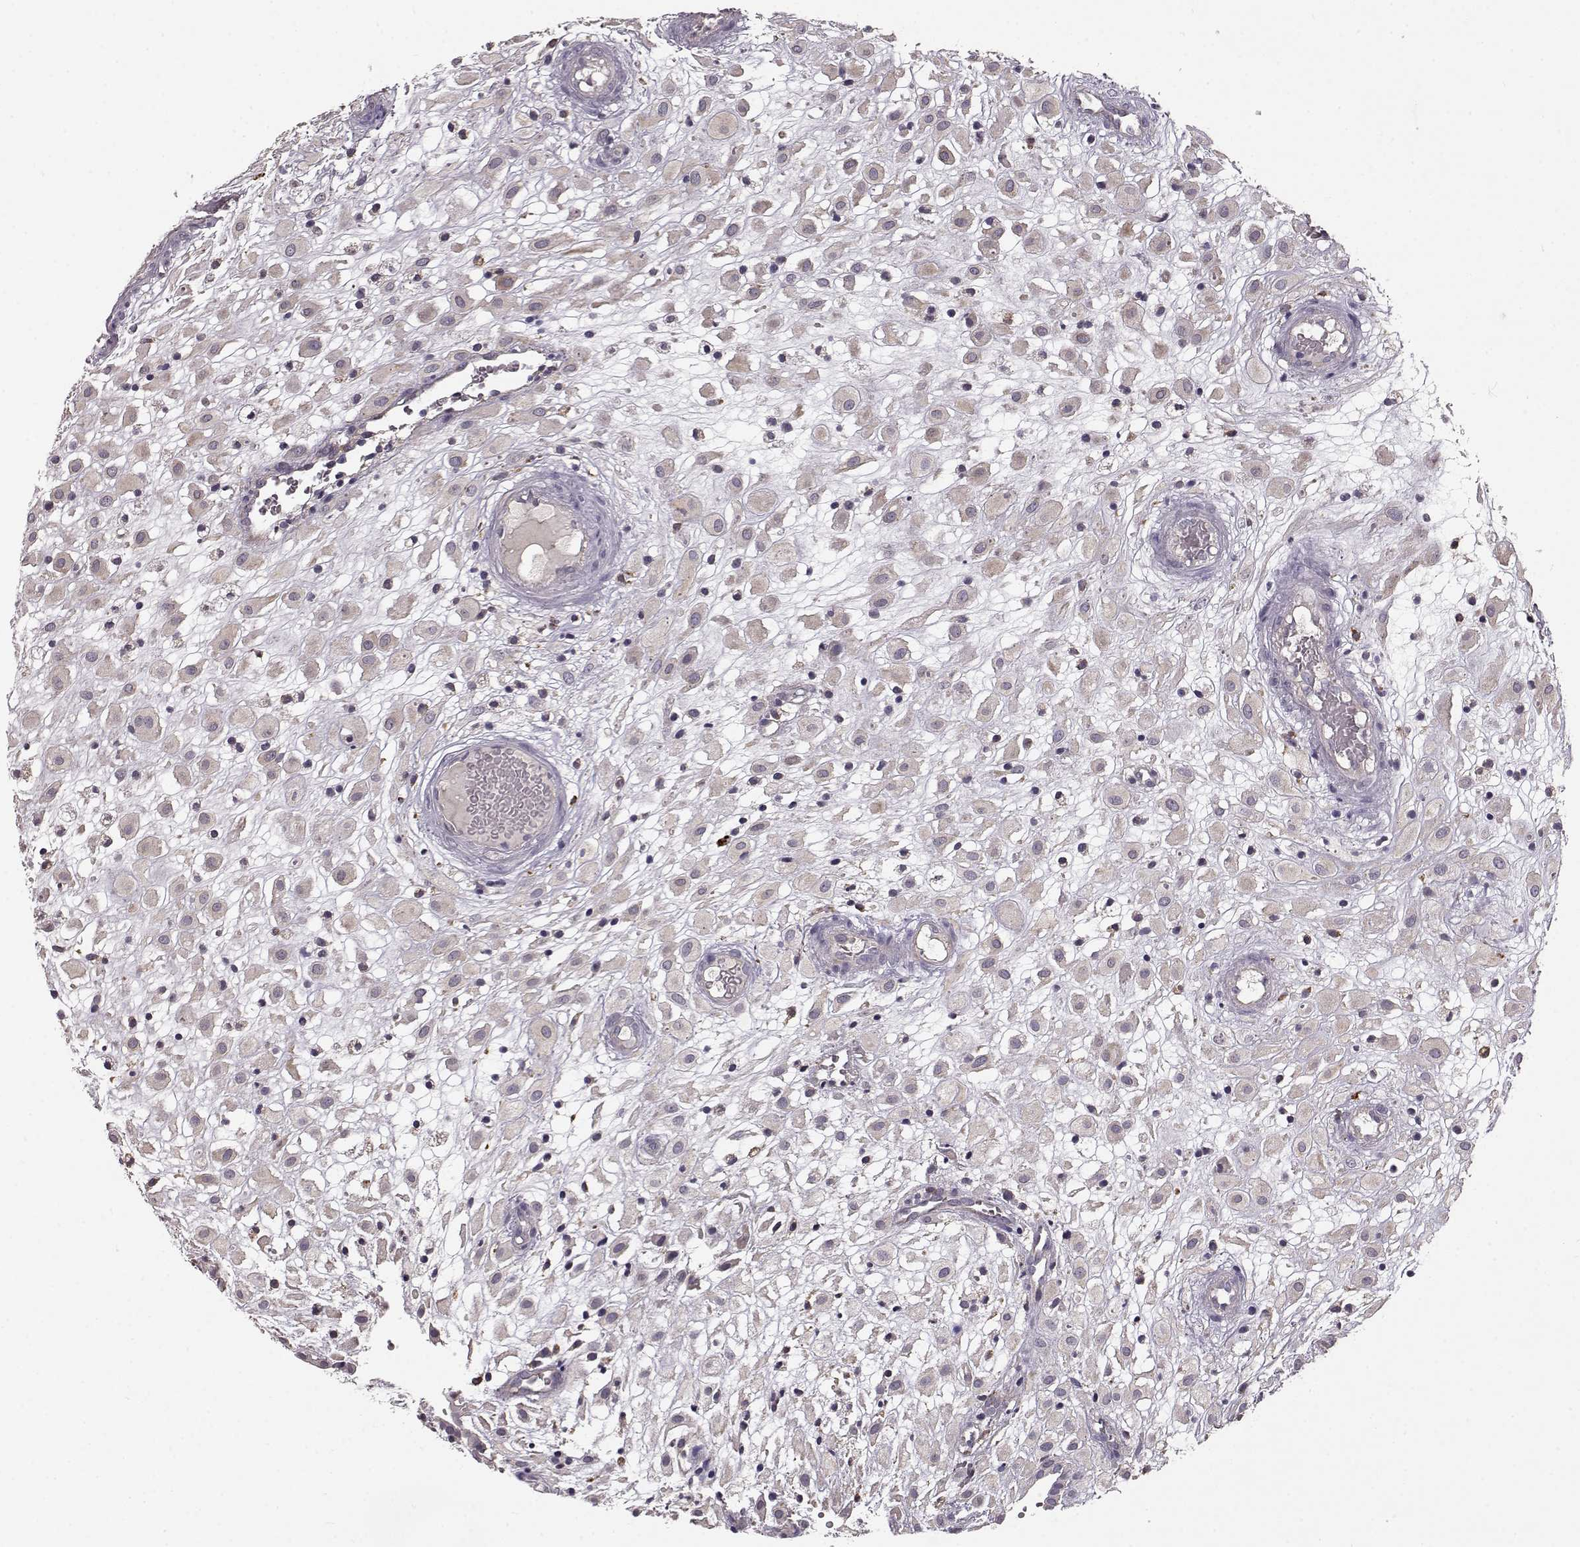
{"staining": {"intensity": "negative", "quantity": "none", "location": "none"}, "tissue": "placenta", "cell_type": "Decidual cells", "image_type": "normal", "snomed": [{"axis": "morphology", "description": "Normal tissue, NOS"}, {"axis": "topography", "description": "Placenta"}], "caption": "A high-resolution micrograph shows immunohistochemistry staining of benign placenta, which shows no significant staining in decidual cells. (DAB immunohistochemistry (IHC) visualized using brightfield microscopy, high magnification).", "gene": "CCNF", "patient": {"sex": "female", "age": 24}}